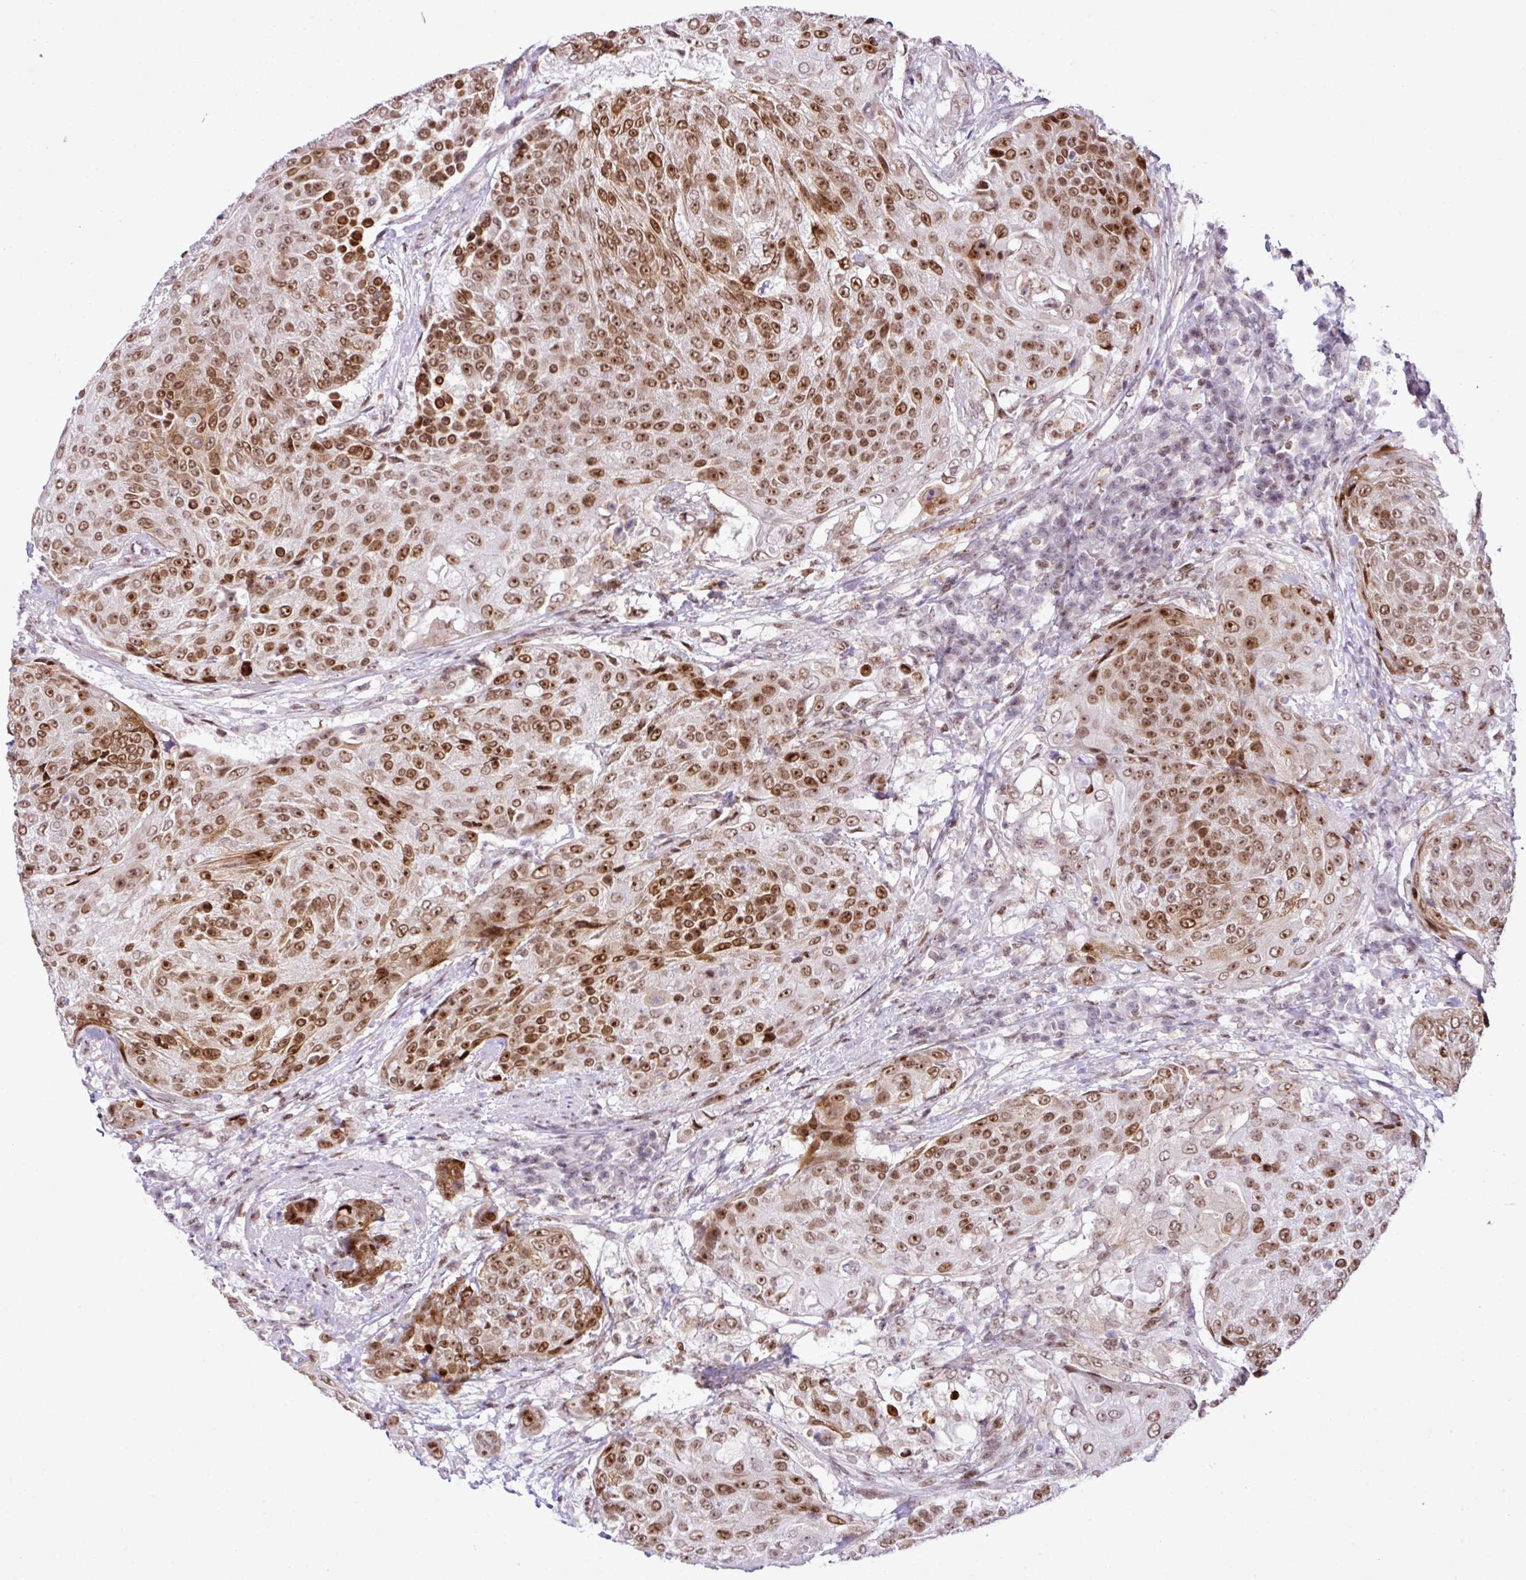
{"staining": {"intensity": "moderate", "quantity": ">75%", "location": "nuclear"}, "tissue": "urothelial cancer", "cell_type": "Tumor cells", "image_type": "cancer", "snomed": [{"axis": "morphology", "description": "Urothelial carcinoma, High grade"}, {"axis": "topography", "description": "Urinary bladder"}], "caption": "Urothelial cancer stained with a brown dye reveals moderate nuclear positive positivity in about >75% of tumor cells.", "gene": "CCDC137", "patient": {"sex": "female", "age": 63}}